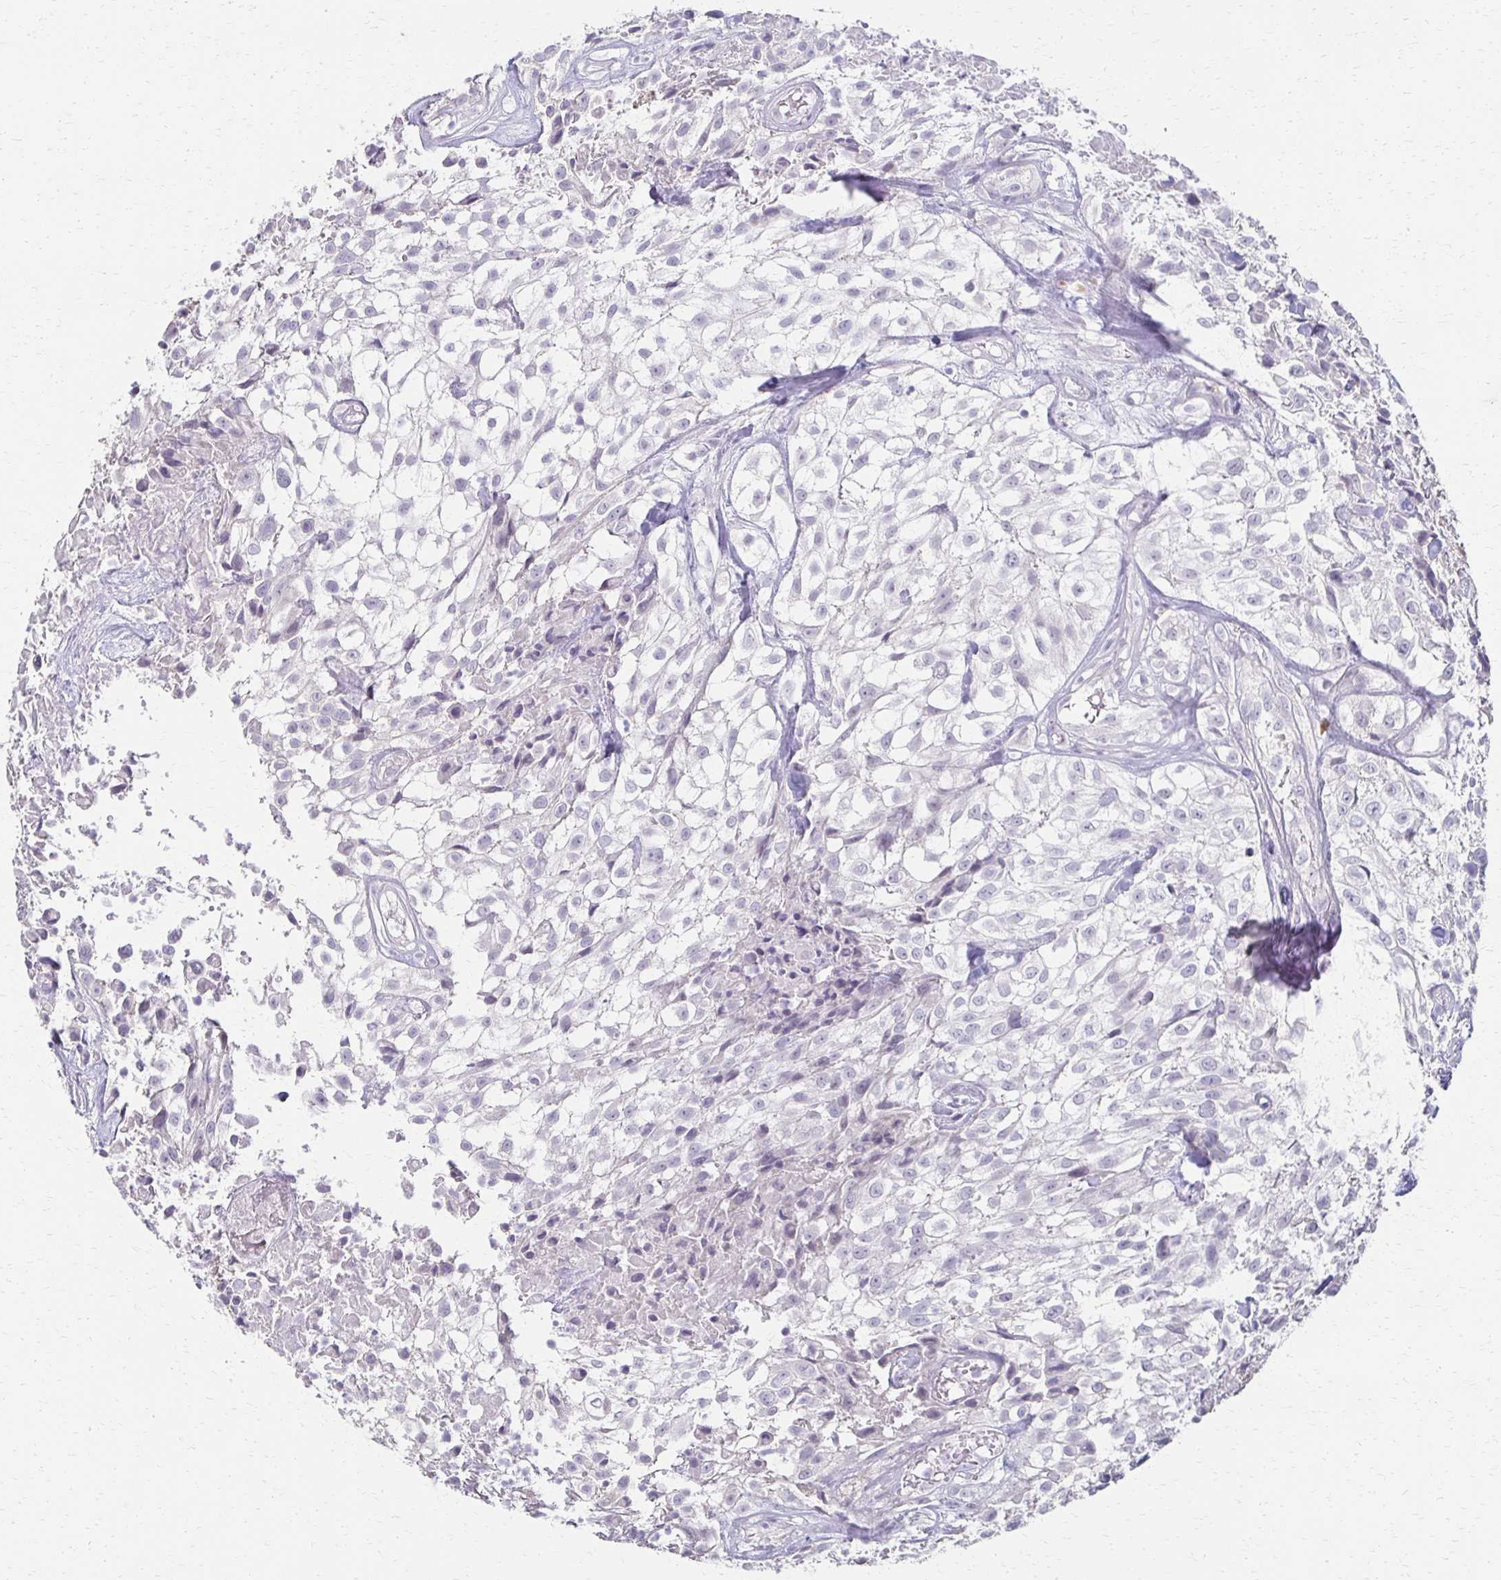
{"staining": {"intensity": "negative", "quantity": "none", "location": "none"}, "tissue": "urothelial cancer", "cell_type": "Tumor cells", "image_type": "cancer", "snomed": [{"axis": "morphology", "description": "Urothelial carcinoma, High grade"}, {"axis": "topography", "description": "Urinary bladder"}], "caption": "Tumor cells show no significant protein positivity in urothelial carcinoma (high-grade). (Stains: DAB IHC with hematoxylin counter stain, Microscopy: brightfield microscopy at high magnification).", "gene": "FOXO4", "patient": {"sex": "male", "age": 56}}